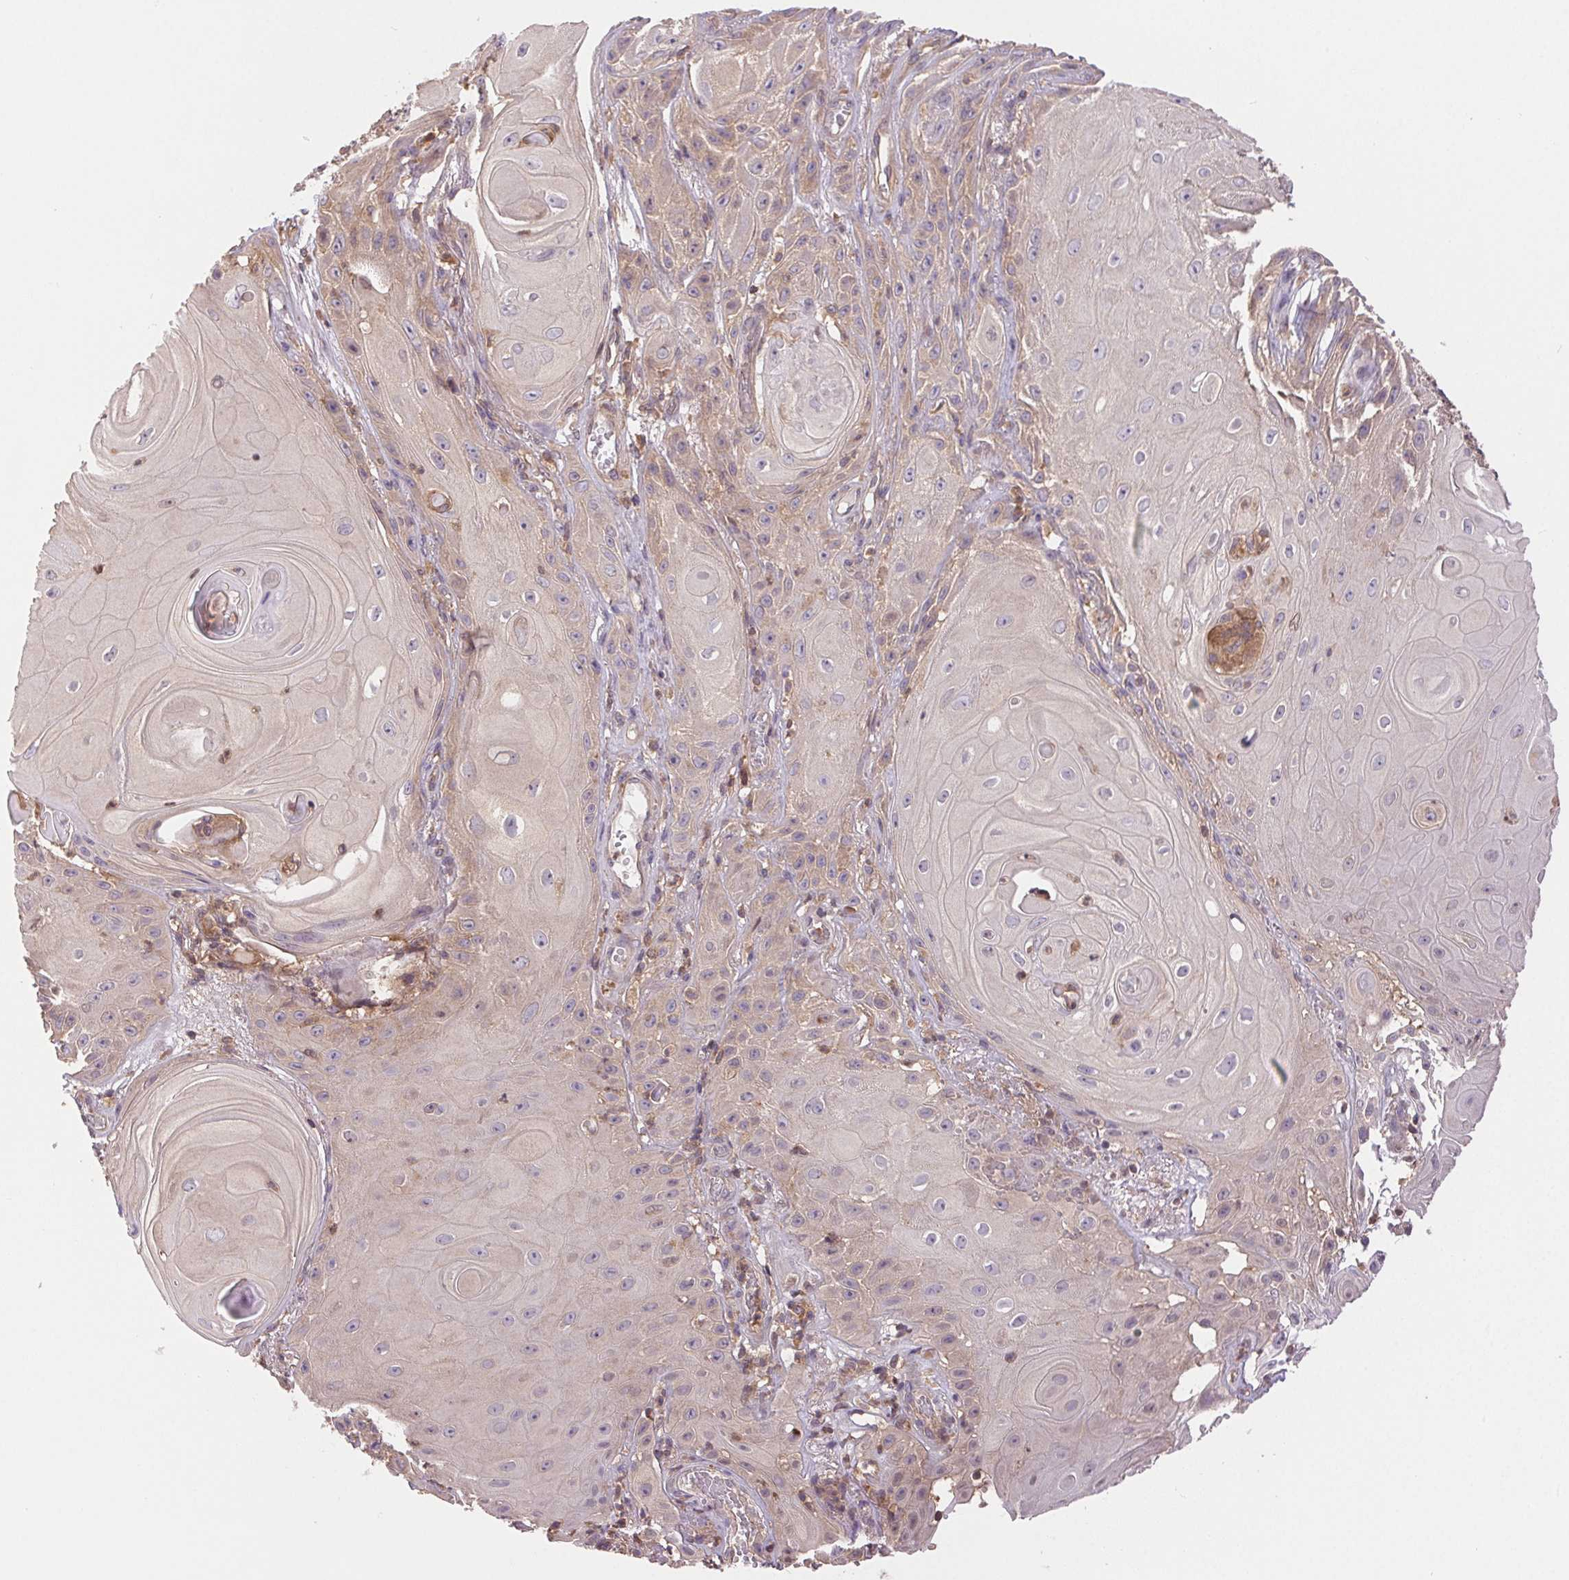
{"staining": {"intensity": "negative", "quantity": "none", "location": "none"}, "tissue": "skin cancer", "cell_type": "Tumor cells", "image_type": "cancer", "snomed": [{"axis": "morphology", "description": "Squamous cell carcinoma, NOS"}, {"axis": "topography", "description": "Skin"}], "caption": "Immunohistochemical staining of skin cancer displays no significant positivity in tumor cells. The staining is performed using DAB (3,3'-diaminobenzidine) brown chromogen with nuclei counter-stained in using hematoxylin.", "gene": "GDI2", "patient": {"sex": "male", "age": 62}}